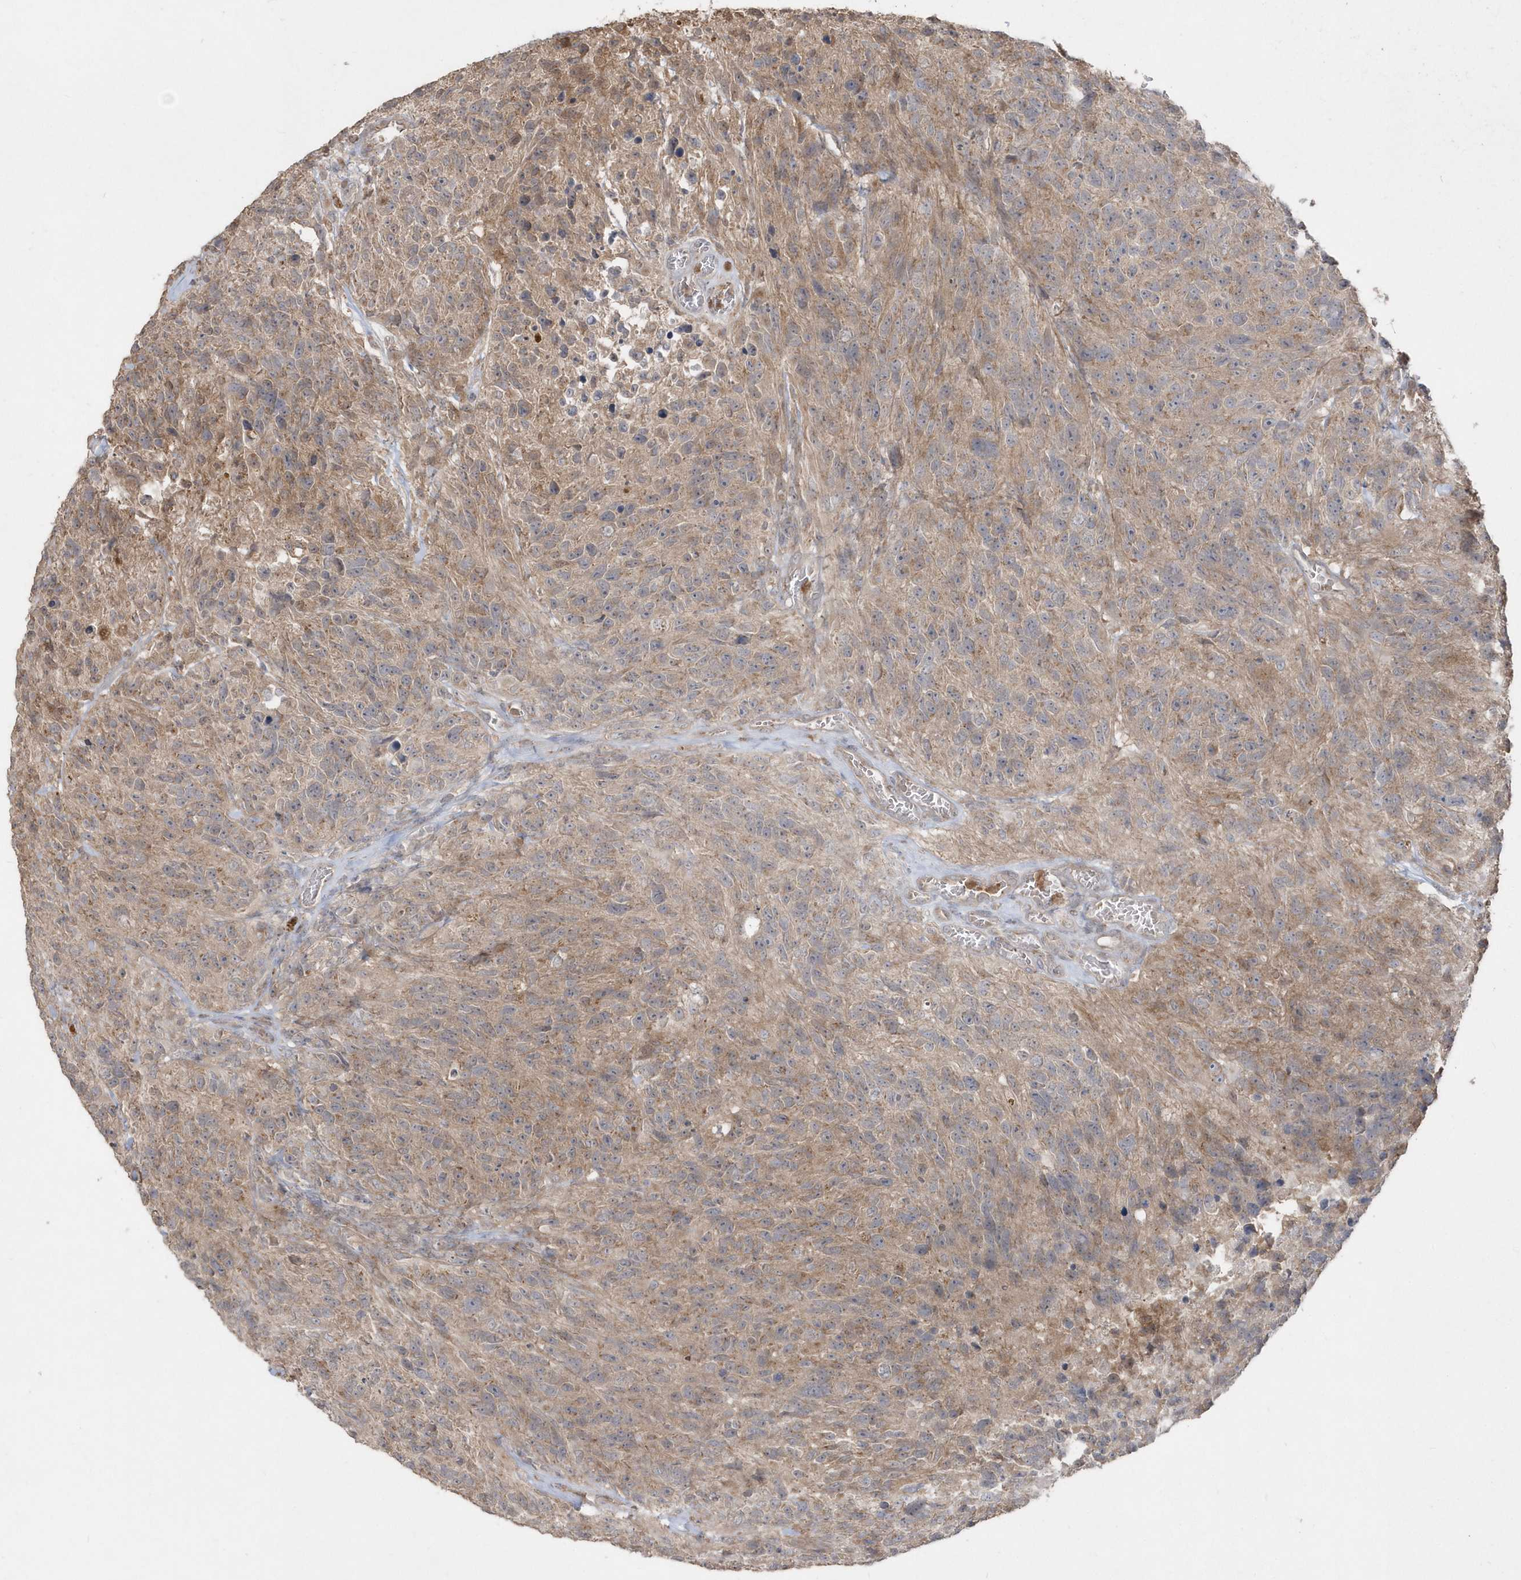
{"staining": {"intensity": "moderate", "quantity": ">75%", "location": "cytoplasmic/membranous"}, "tissue": "glioma", "cell_type": "Tumor cells", "image_type": "cancer", "snomed": [{"axis": "morphology", "description": "Glioma, malignant, High grade"}, {"axis": "topography", "description": "Brain"}], "caption": "The photomicrograph shows staining of glioma, revealing moderate cytoplasmic/membranous protein staining (brown color) within tumor cells.", "gene": "GEMIN6", "patient": {"sex": "male", "age": 69}}